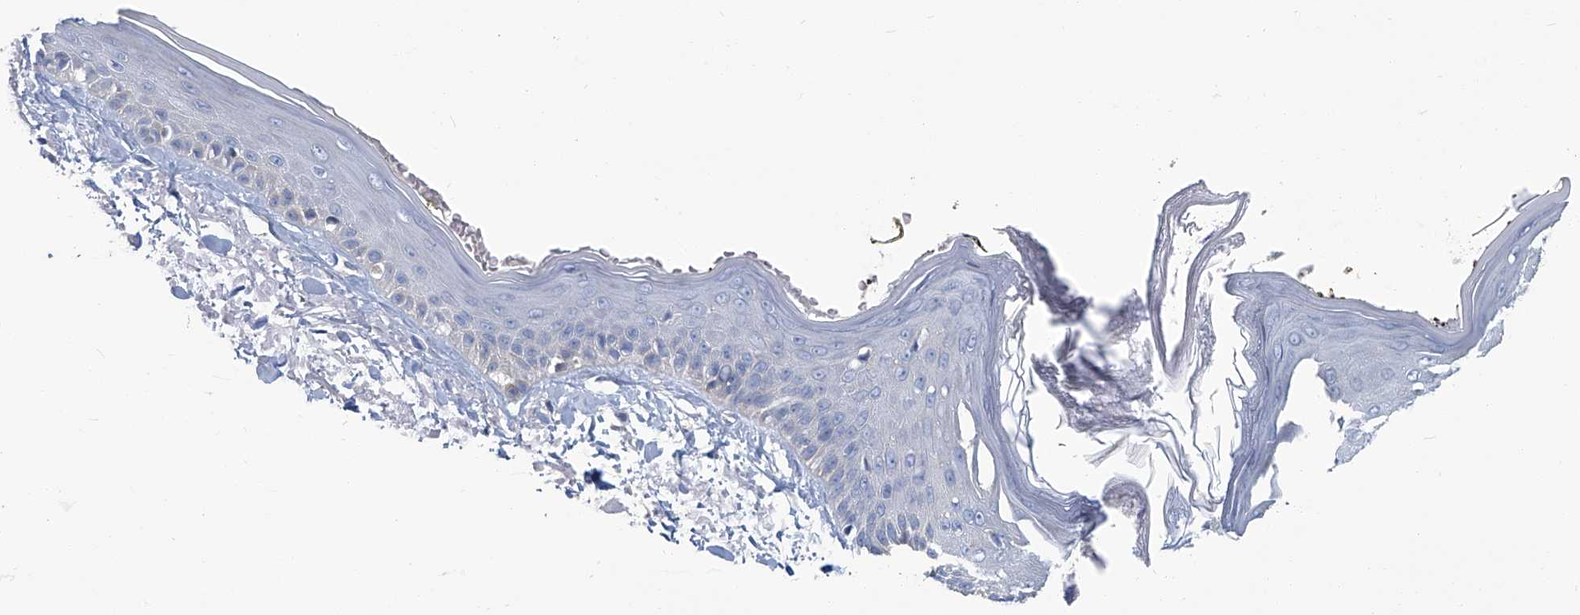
{"staining": {"intensity": "negative", "quantity": "none", "location": "none"}, "tissue": "skin", "cell_type": "Fibroblasts", "image_type": "normal", "snomed": [{"axis": "morphology", "description": "Normal tissue, NOS"}, {"axis": "topography", "description": "Skin"}, {"axis": "topography", "description": "Skeletal muscle"}], "caption": "Immunohistochemistry of benign human skin displays no expression in fibroblasts.", "gene": "PFKL", "patient": {"sex": "male", "age": 83}}